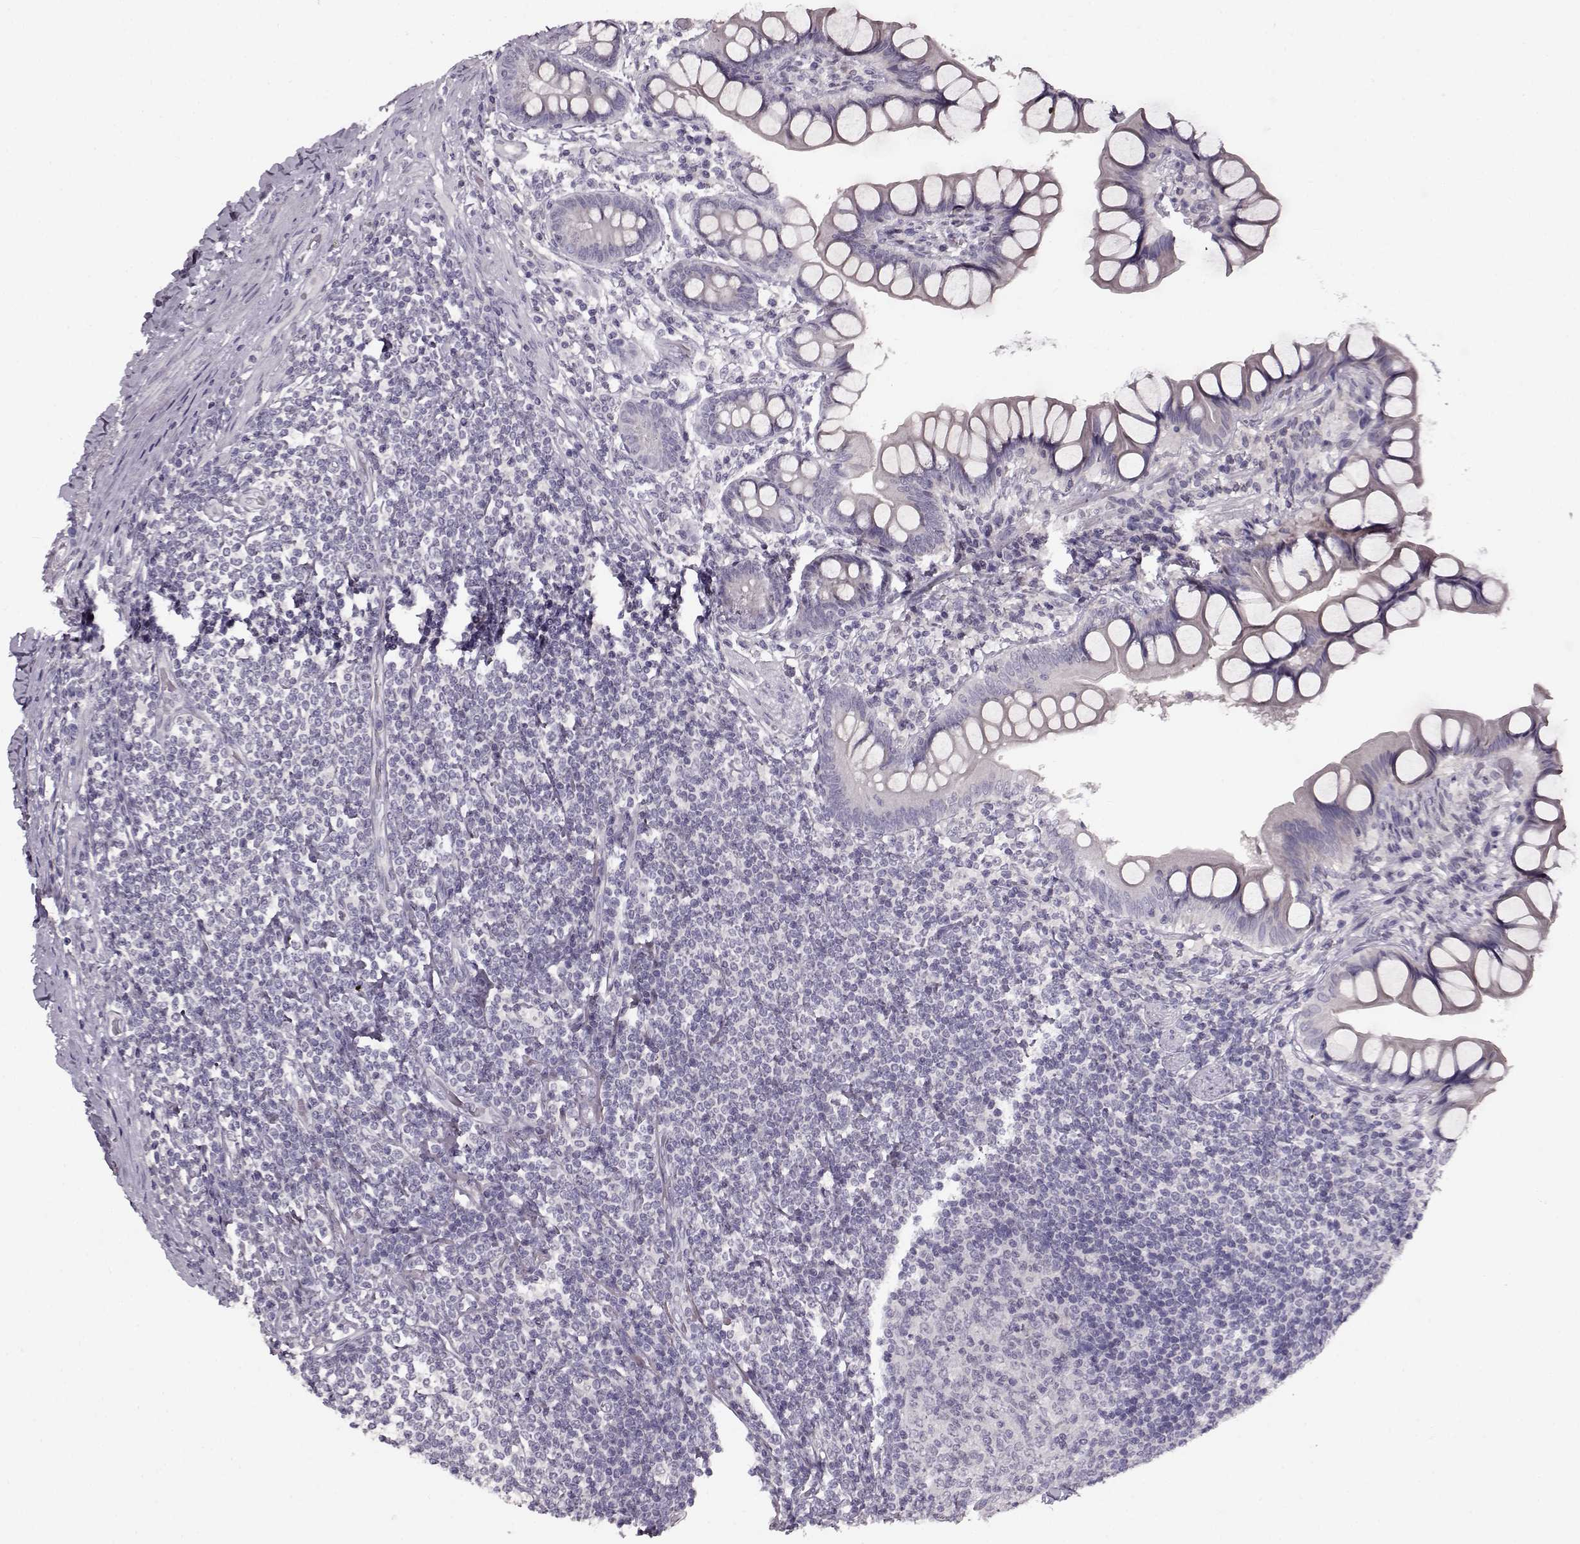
{"staining": {"intensity": "negative", "quantity": "none", "location": "none"}, "tissue": "small intestine", "cell_type": "Glandular cells", "image_type": "normal", "snomed": [{"axis": "morphology", "description": "Normal tissue, NOS"}, {"axis": "topography", "description": "Small intestine"}], "caption": "The histopathology image shows no significant expression in glandular cells of small intestine.", "gene": "RP1L1", "patient": {"sex": "male", "age": 70}}